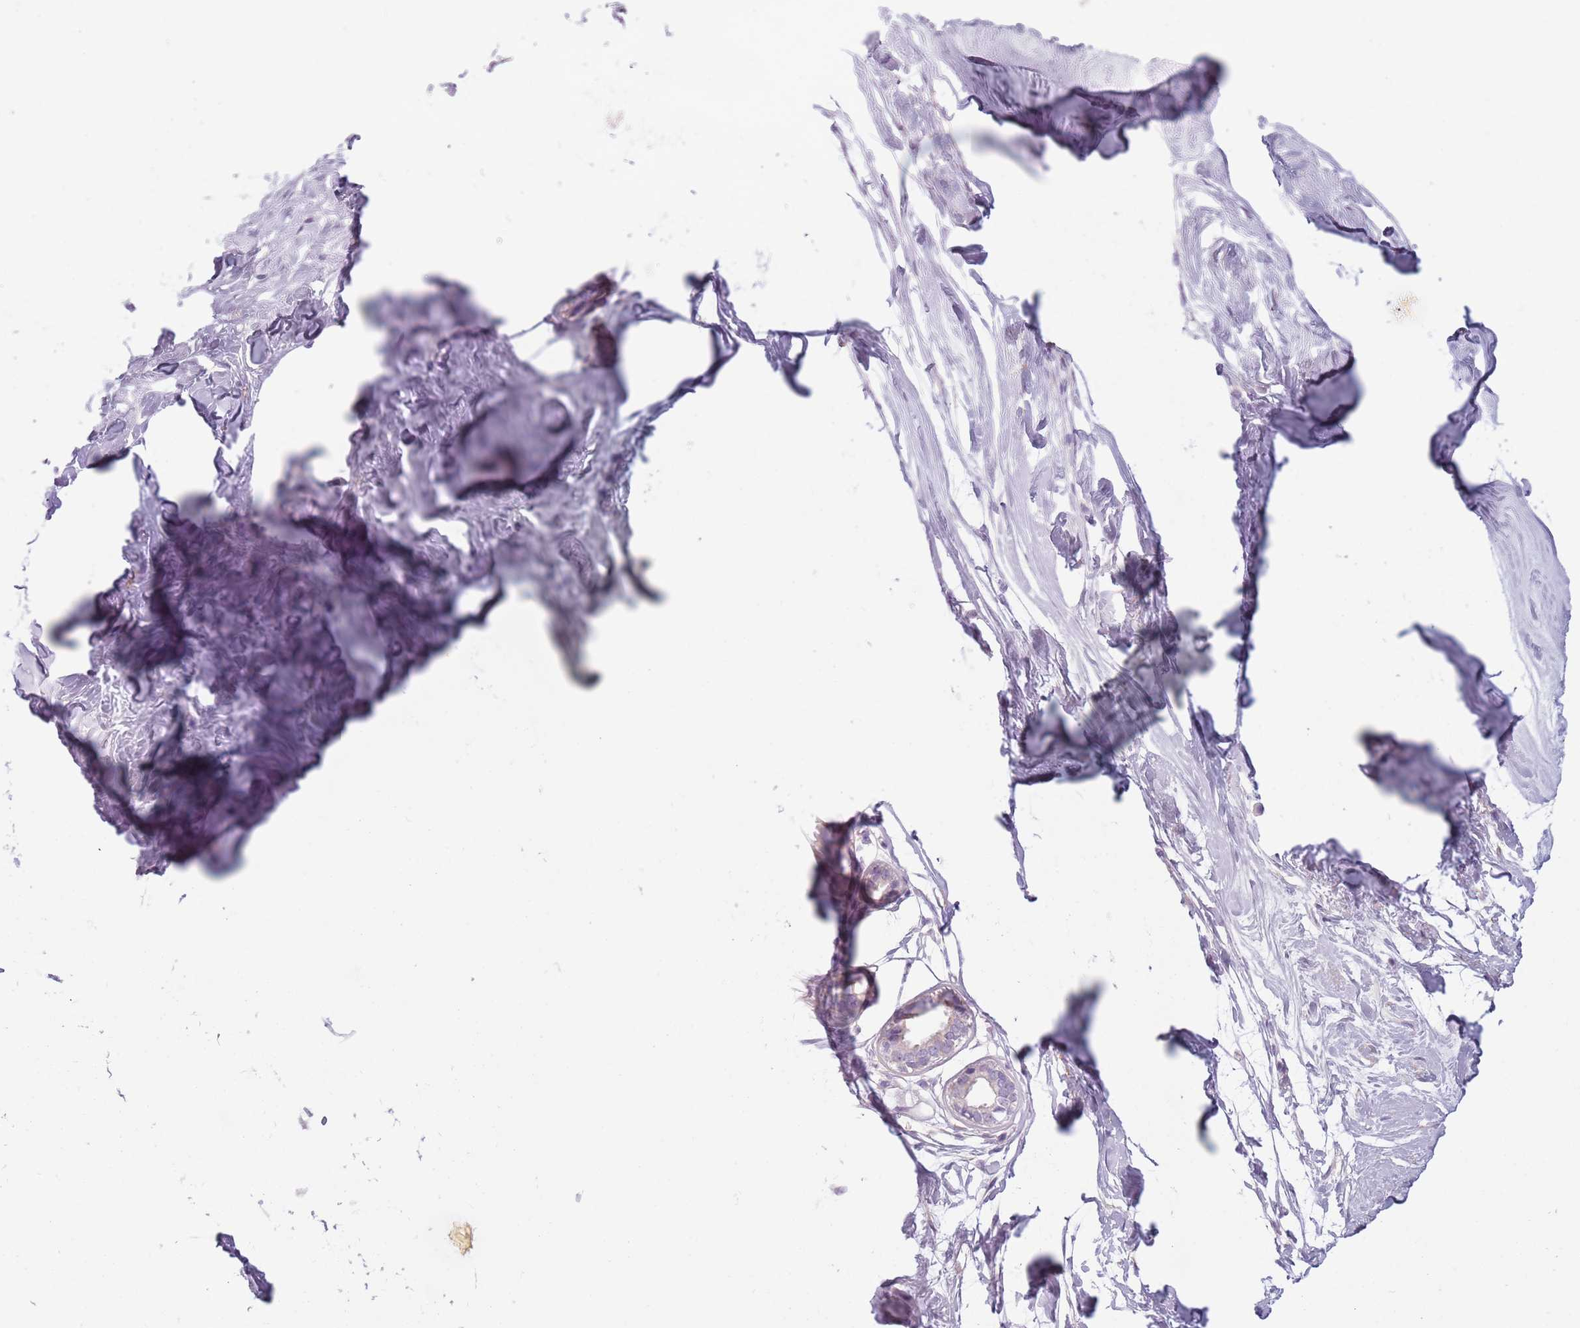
{"staining": {"intensity": "negative", "quantity": "none", "location": "none"}, "tissue": "breast", "cell_type": "Adipocytes", "image_type": "normal", "snomed": [{"axis": "morphology", "description": "Normal tissue, NOS"}, {"axis": "topography", "description": "Breast"}], "caption": "Breast stained for a protein using immunohistochemistry exhibits no expression adipocytes.", "gene": "MEGF8", "patient": {"sex": "female", "age": 45}}